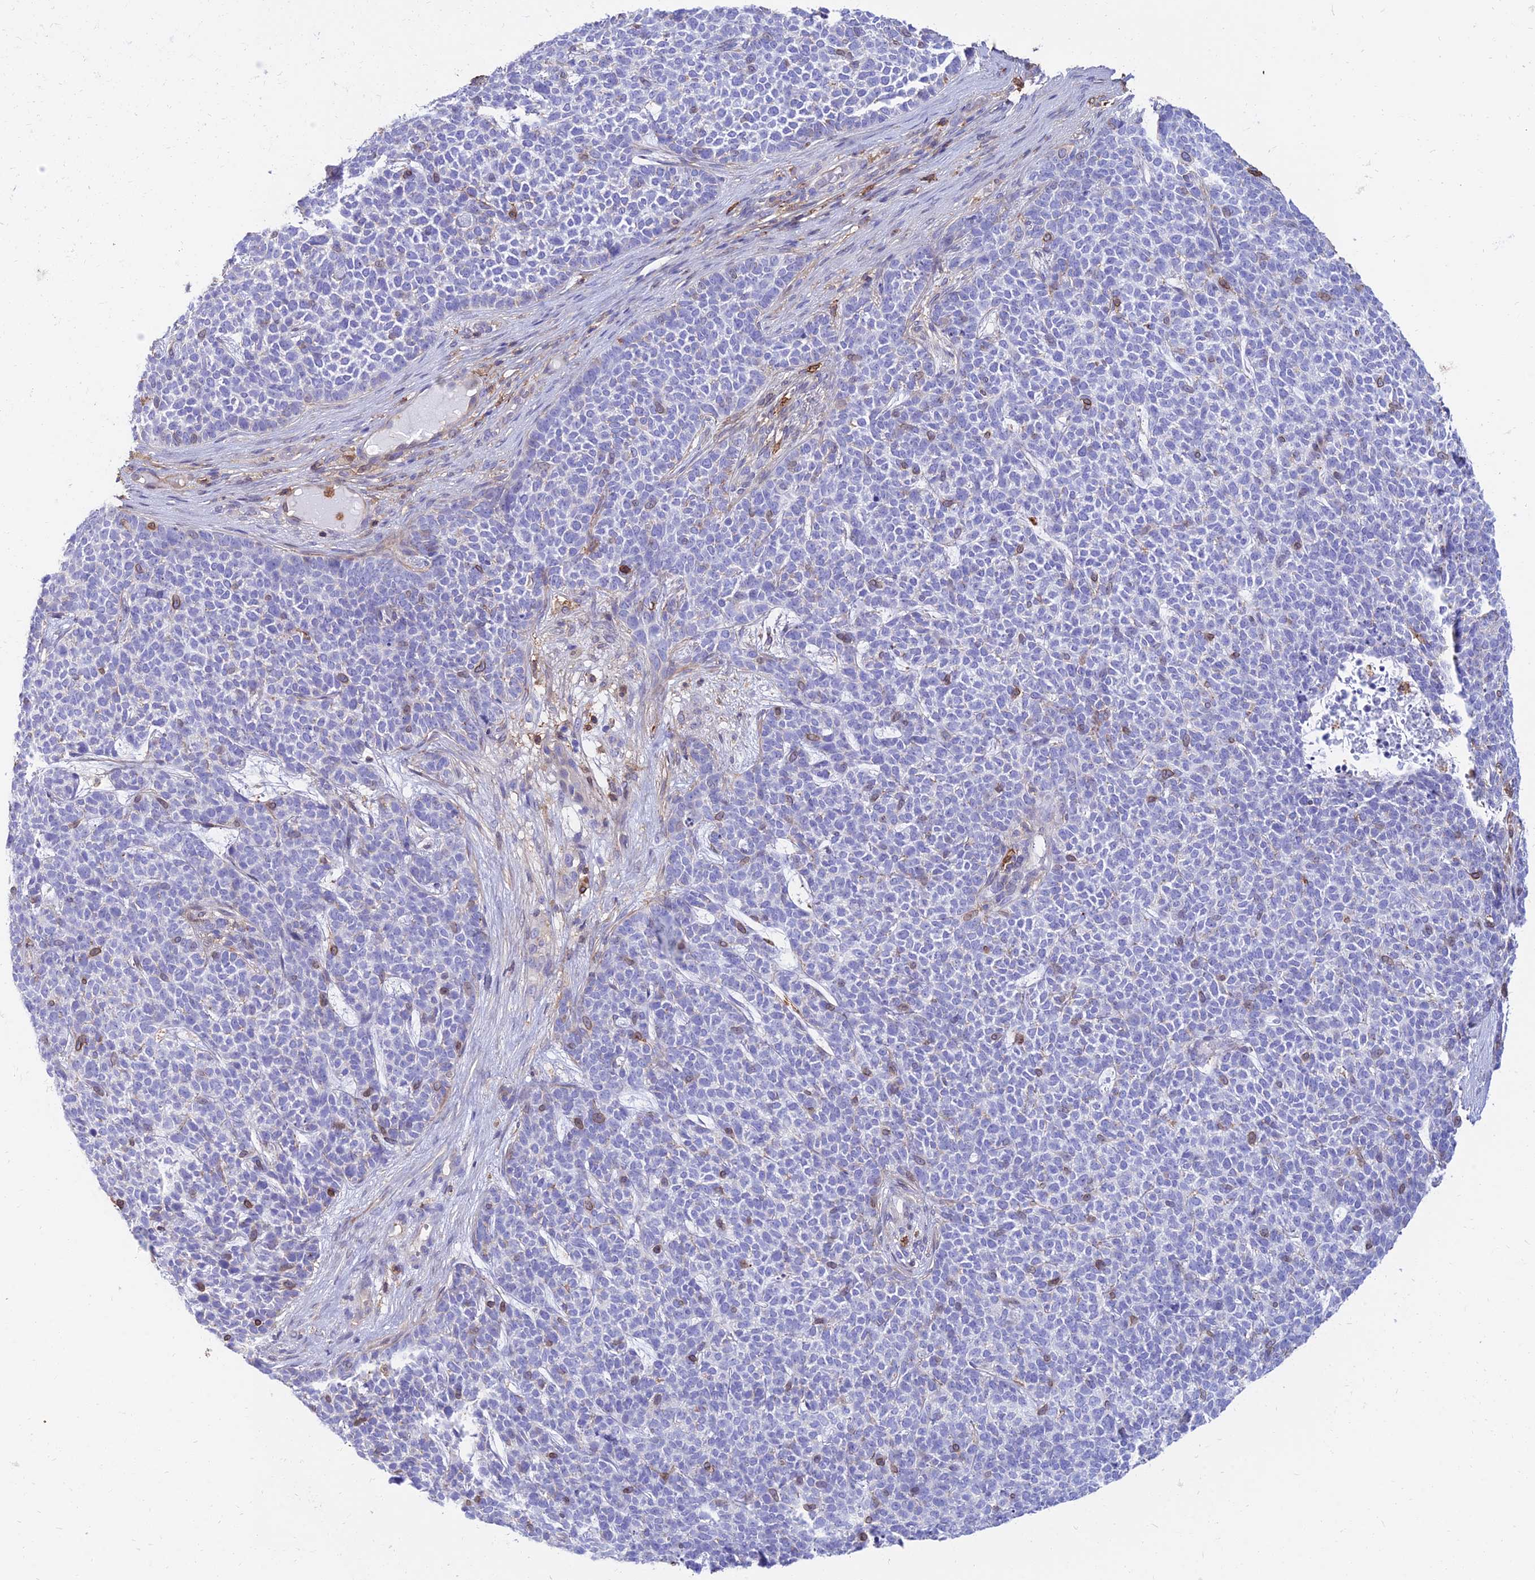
{"staining": {"intensity": "negative", "quantity": "none", "location": "none"}, "tissue": "skin cancer", "cell_type": "Tumor cells", "image_type": "cancer", "snomed": [{"axis": "morphology", "description": "Basal cell carcinoma"}, {"axis": "topography", "description": "Skin"}], "caption": "A photomicrograph of skin cancer (basal cell carcinoma) stained for a protein reveals no brown staining in tumor cells. (Brightfield microscopy of DAB (3,3'-diaminobenzidine) IHC at high magnification).", "gene": "SREK1IP1", "patient": {"sex": "female", "age": 84}}